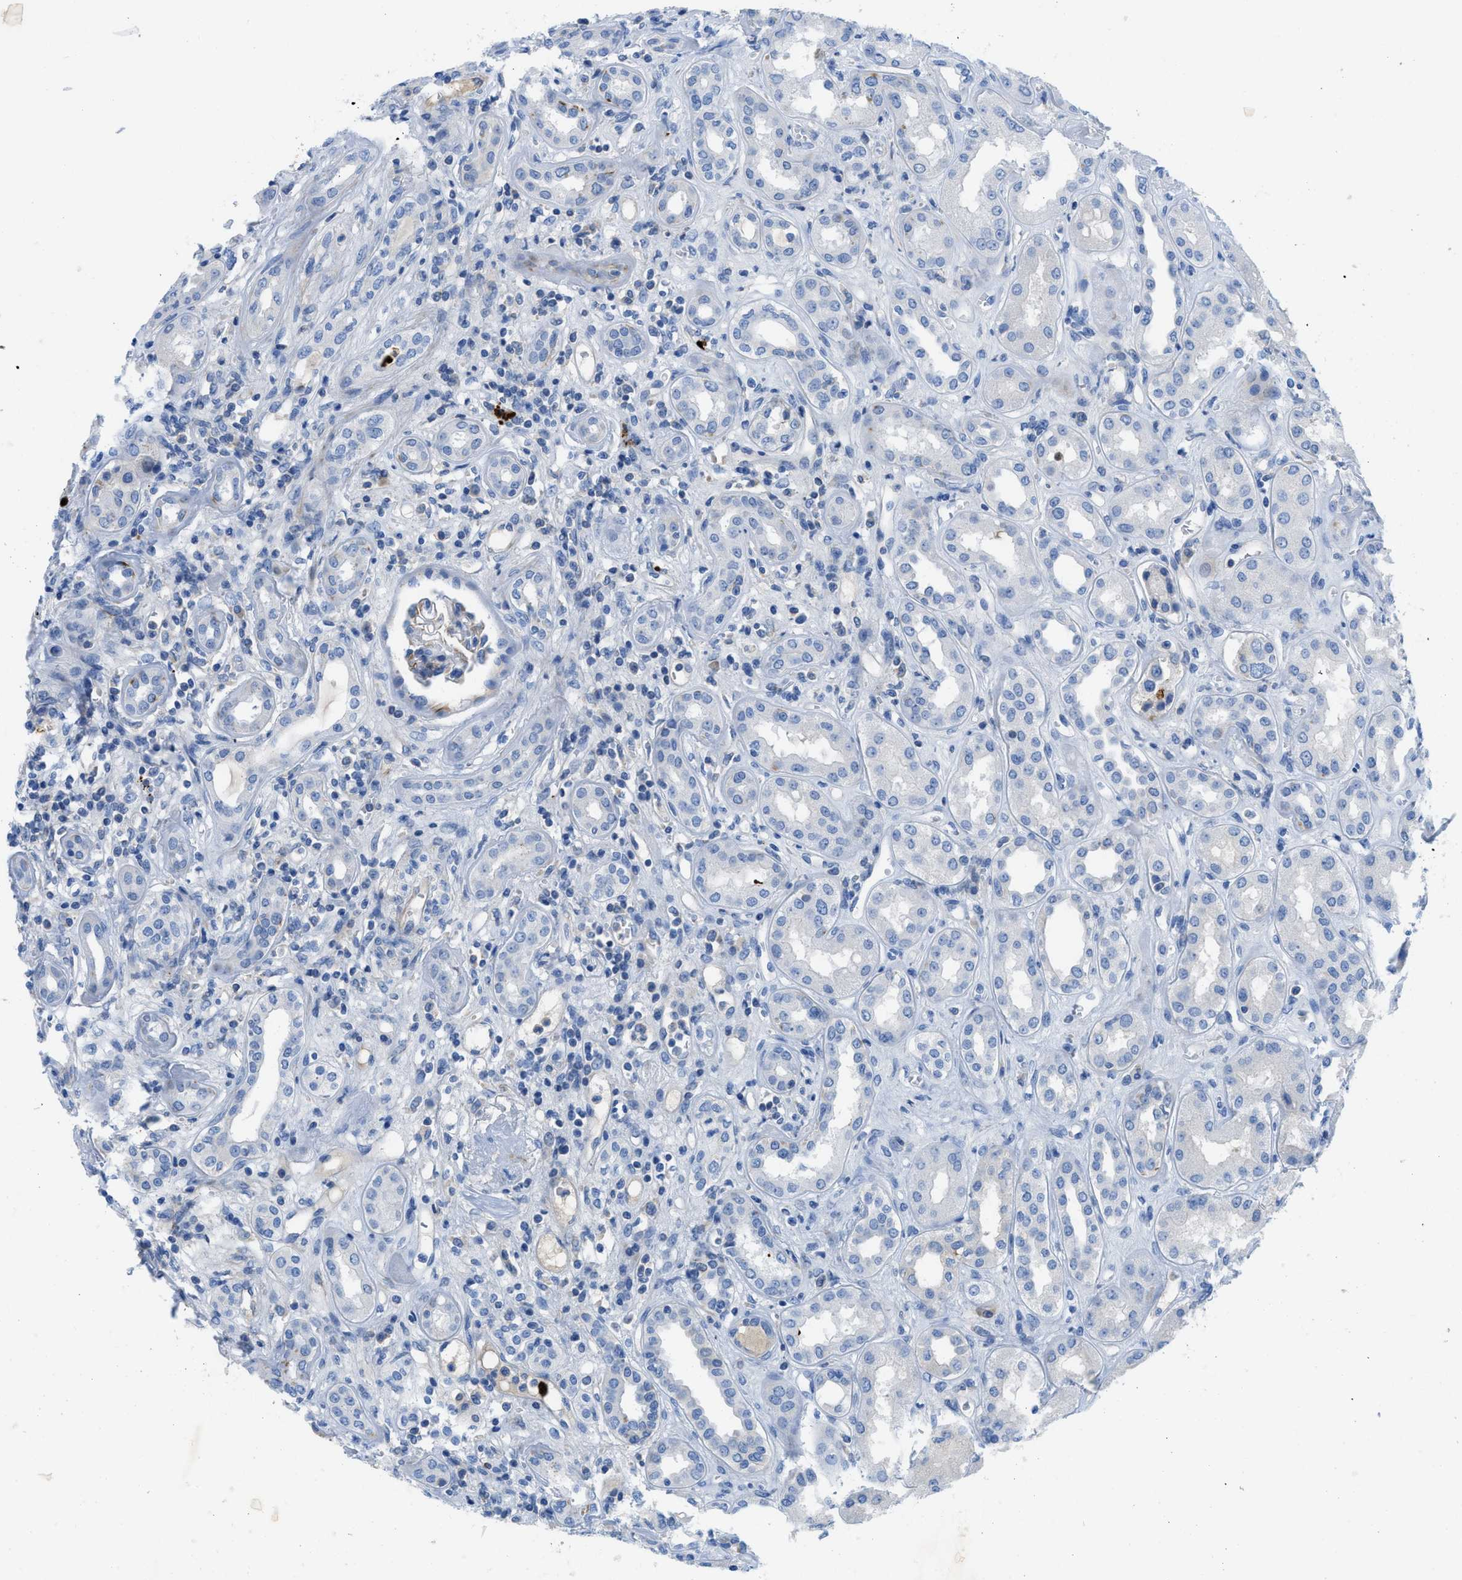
{"staining": {"intensity": "moderate", "quantity": "<25%", "location": "cytoplasmic/membranous"}, "tissue": "kidney", "cell_type": "Cells in glomeruli", "image_type": "normal", "snomed": [{"axis": "morphology", "description": "Normal tissue, NOS"}, {"axis": "topography", "description": "Kidney"}], "caption": "The image demonstrates staining of normal kidney, revealing moderate cytoplasmic/membranous protein expression (brown color) within cells in glomeruli. (Stains: DAB (3,3'-diaminobenzidine) in brown, nuclei in blue, Microscopy: brightfield microscopy at high magnification).", "gene": "XCR1", "patient": {"sex": "male", "age": 59}}